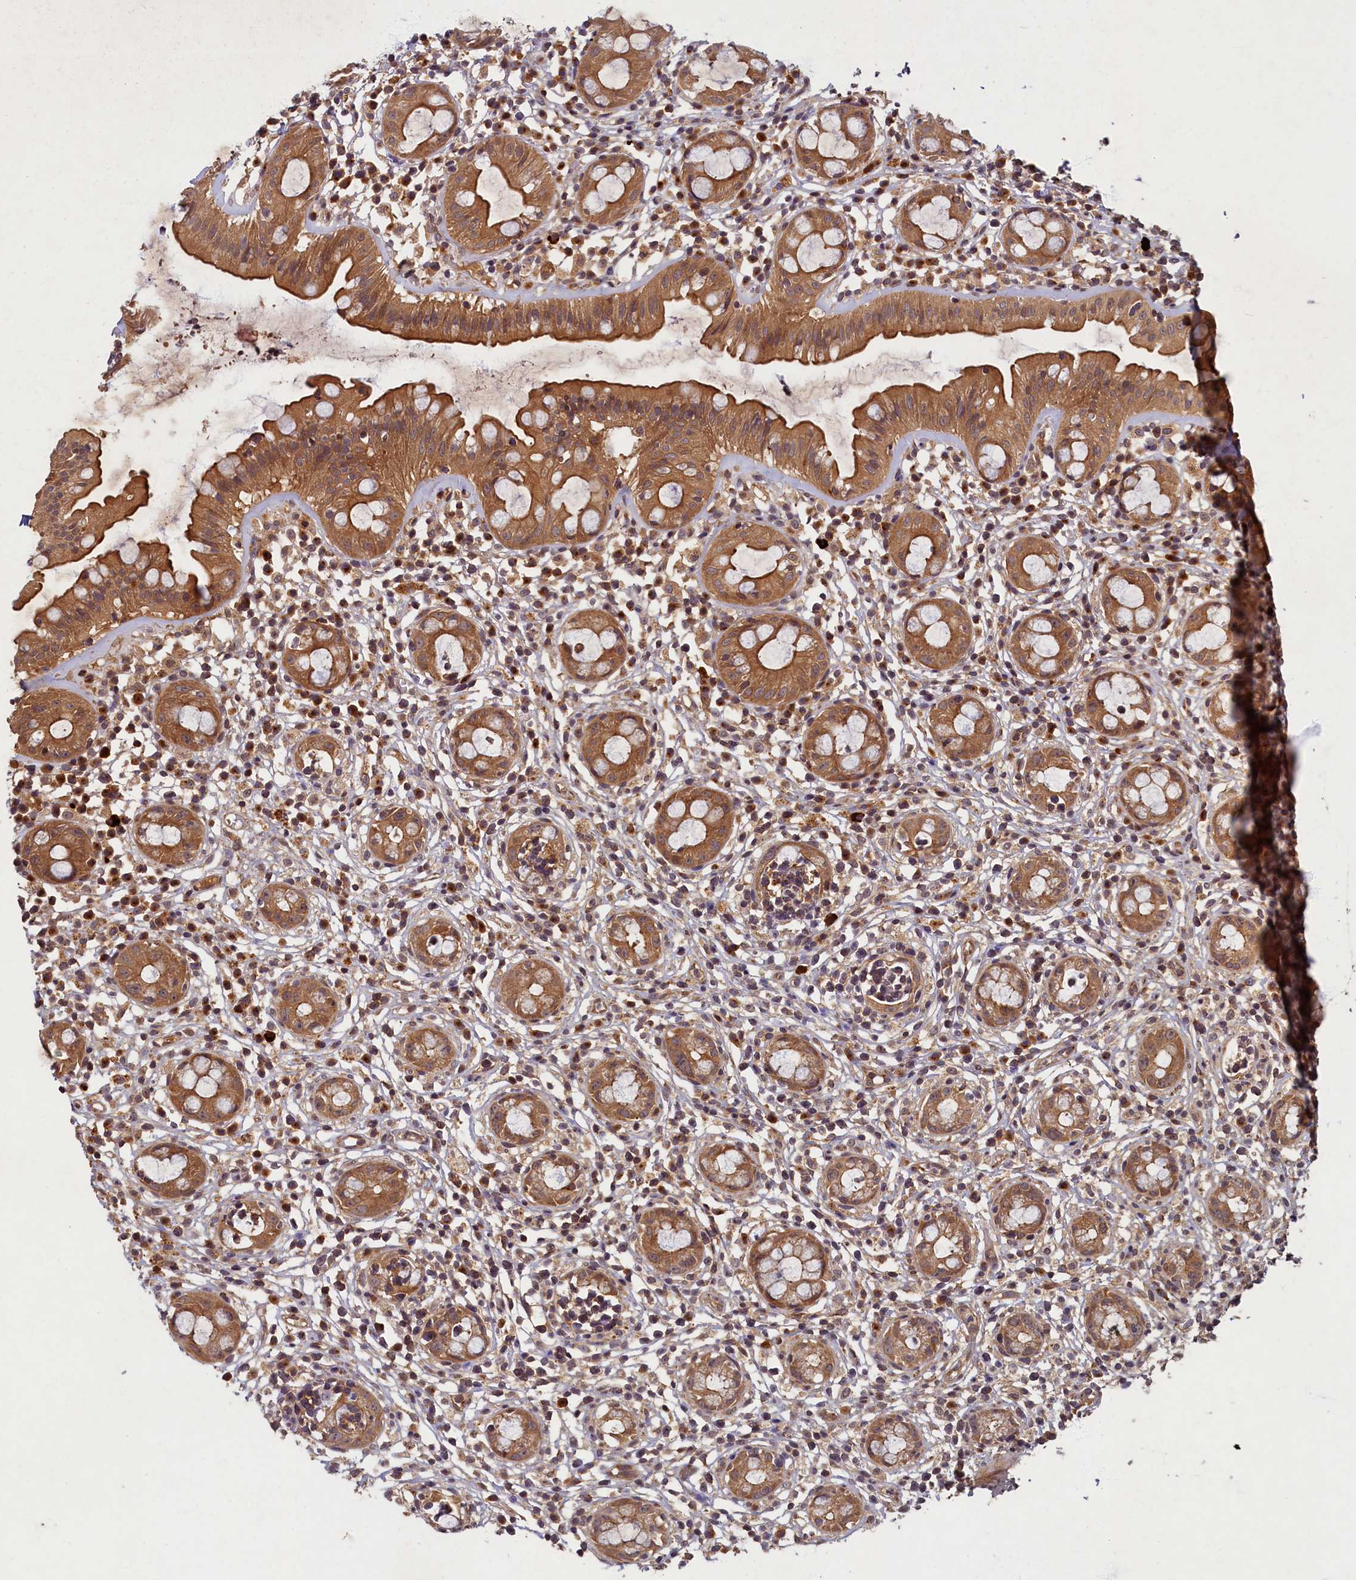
{"staining": {"intensity": "moderate", "quantity": ">75%", "location": "cytoplasmic/membranous"}, "tissue": "rectum", "cell_type": "Glandular cells", "image_type": "normal", "snomed": [{"axis": "morphology", "description": "Normal tissue, NOS"}, {"axis": "topography", "description": "Rectum"}], "caption": "IHC image of benign rectum: human rectum stained using IHC reveals medium levels of moderate protein expression localized specifically in the cytoplasmic/membranous of glandular cells, appearing as a cytoplasmic/membranous brown color.", "gene": "BICD1", "patient": {"sex": "female", "age": 57}}